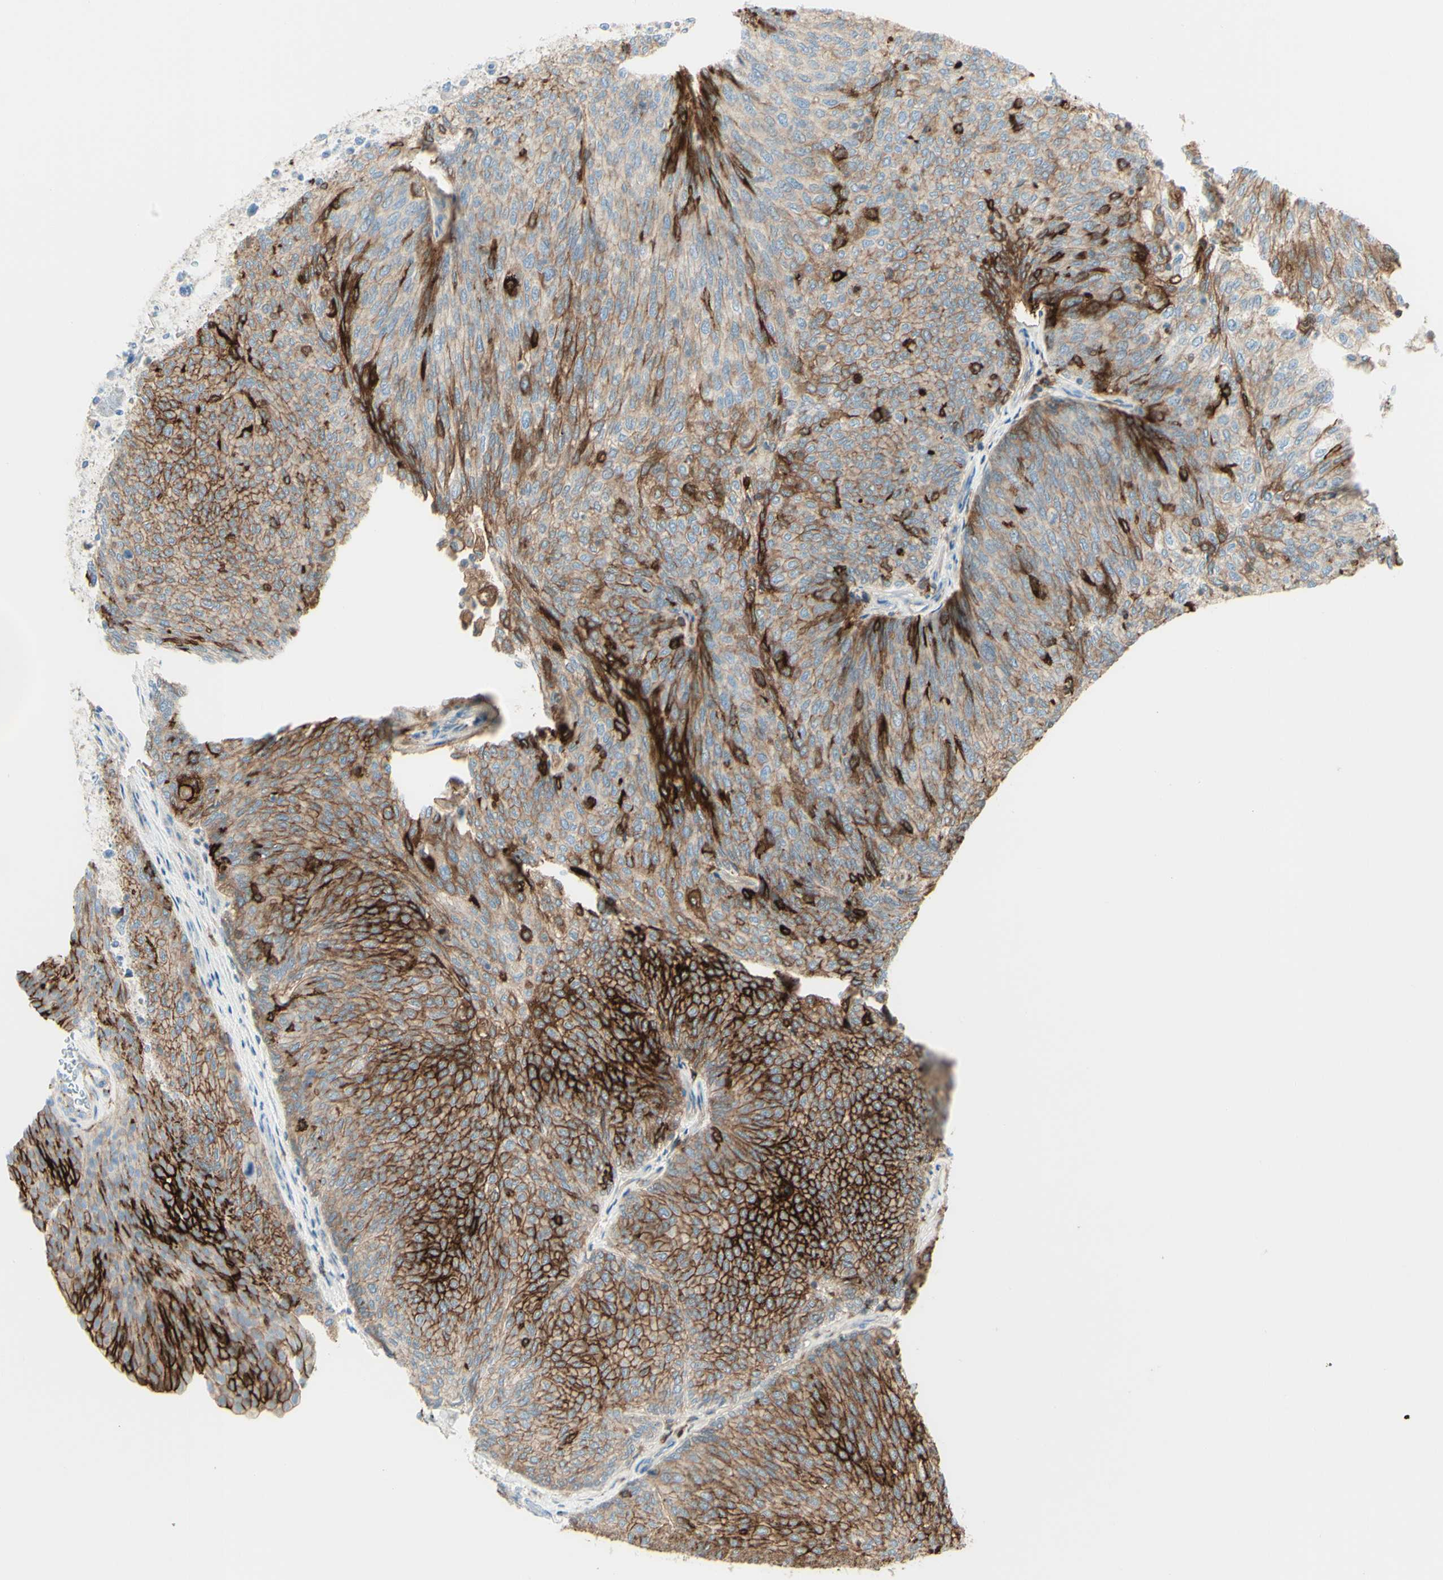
{"staining": {"intensity": "strong", "quantity": "<25%", "location": "cytoplasmic/membranous"}, "tissue": "urothelial cancer", "cell_type": "Tumor cells", "image_type": "cancer", "snomed": [{"axis": "morphology", "description": "Urothelial carcinoma, Low grade"}, {"axis": "topography", "description": "Urinary bladder"}], "caption": "Brown immunohistochemical staining in human urothelial cancer reveals strong cytoplasmic/membranous positivity in about <25% of tumor cells.", "gene": "ALCAM", "patient": {"sex": "female", "age": 79}}